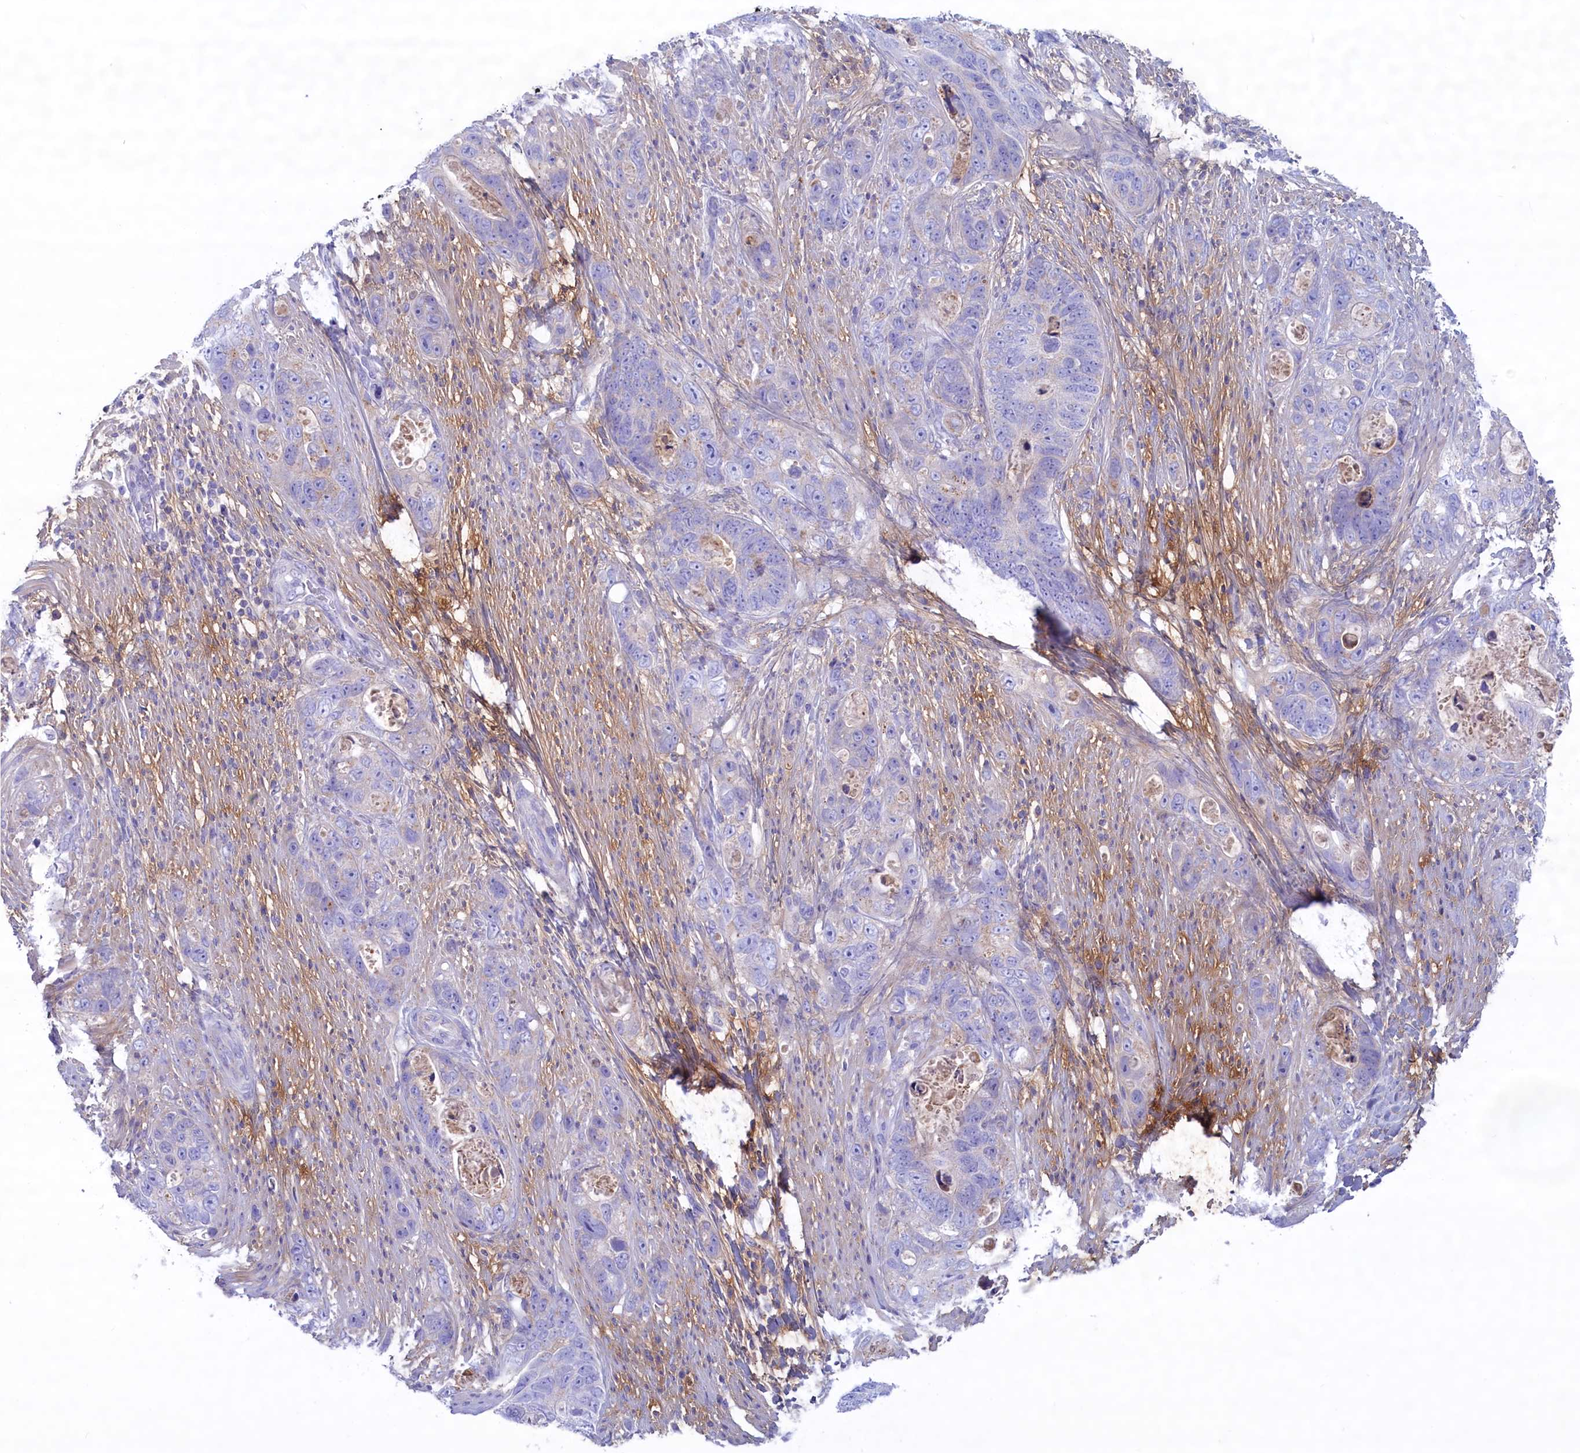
{"staining": {"intensity": "negative", "quantity": "none", "location": "none"}, "tissue": "stomach cancer", "cell_type": "Tumor cells", "image_type": "cancer", "snomed": [{"axis": "morphology", "description": "Adenocarcinoma, NOS"}, {"axis": "topography", "description": "Stomach"}], "caption": "The image demonstrates no significant staining in tumor cells of stomach cancer.", "gene": "MPV17L2", "patient": {"sex": "female", "age": 89}}